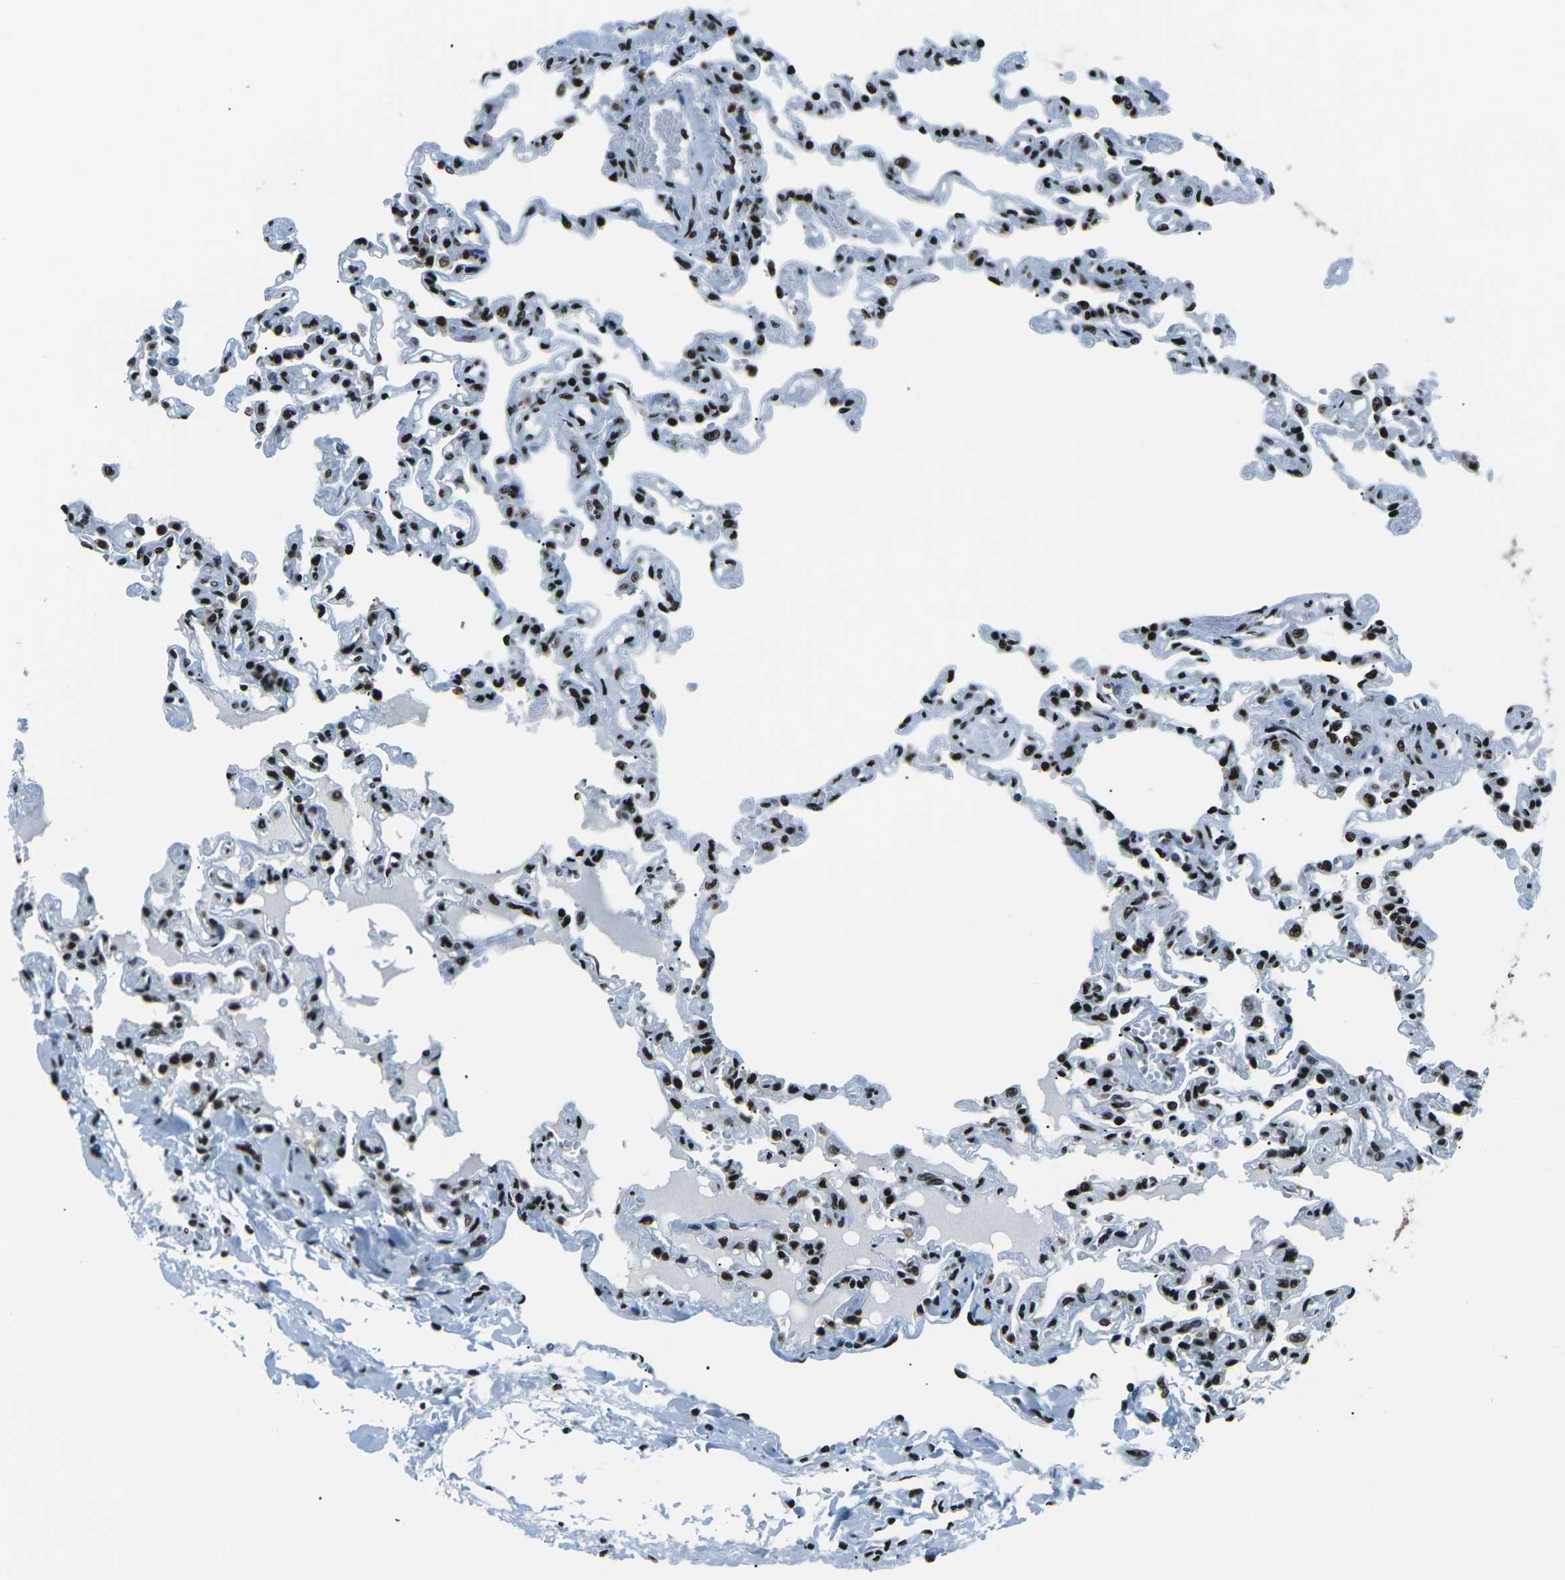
{"staining": {"intensity": "strong", "quantity": ">75%", "location": "nuclear"}, "tissue": "lung", "cell_type": "Alveolar cells", "image_type": "normal", "snomed": [{"axis": "morphology", "description": "Normal tissue, NOS"}, {"axis": "topography", "description": "Lung"}], "caption": "This histopathology image demonstrates unremarkable lung stained with immunohistochemistry (IHC) to label a protein in brown. The nuclear of alveolar cells show strong positivity for the protein. Nuclei are counter-stained blue.", "gene": "HNRNPL", "patient": {"sex": "male", "age": 21}}